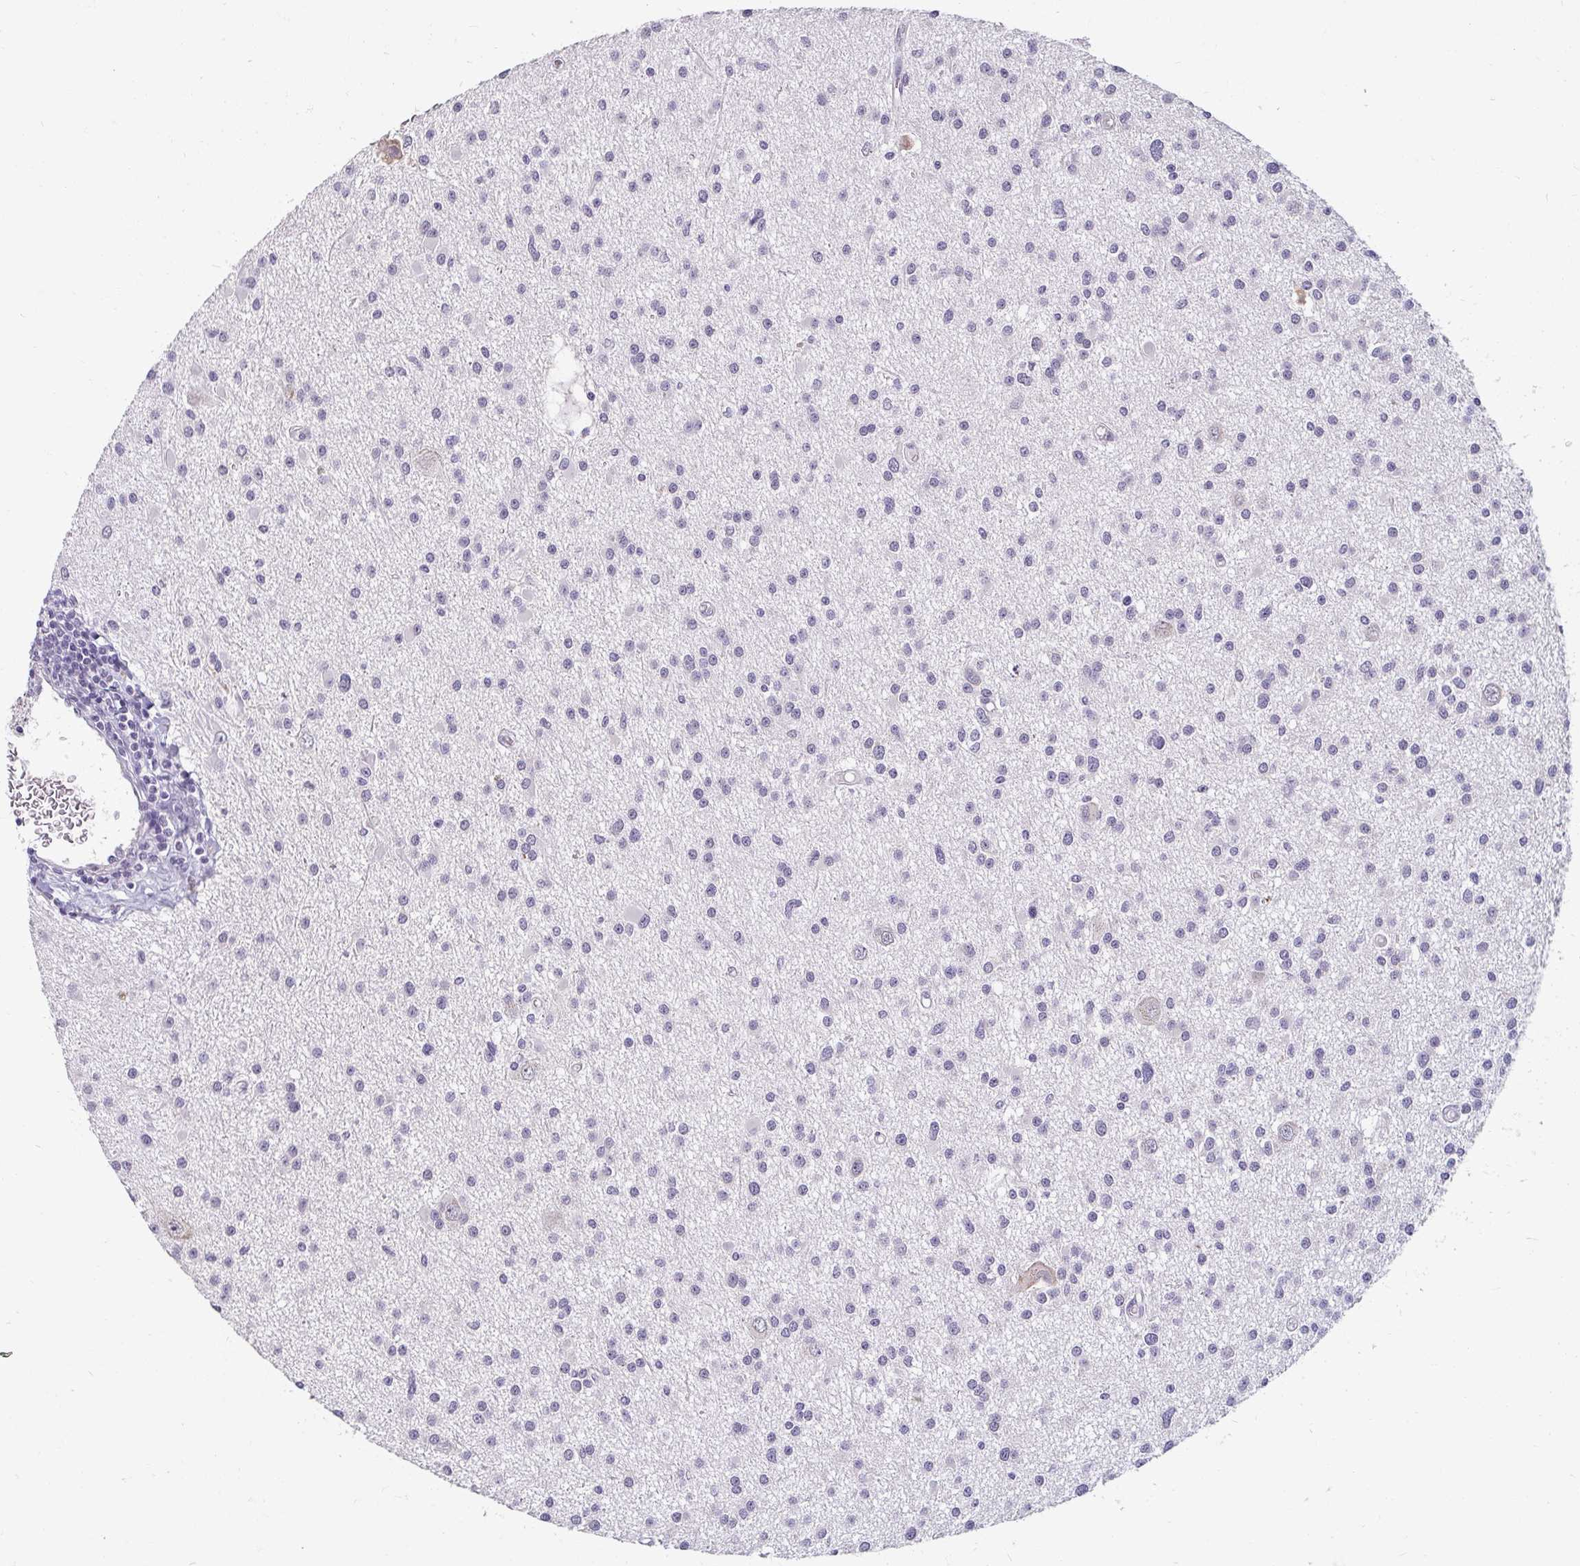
{"staining": {"intensity": "negative", "quantity": "none", "location": "none"}, "tissue": "glioma", "cell_type": "Tumor cells", "image_type": "cancer", "snomed": [{"axis": "morphology", "description": "Glioma, malignant, High grade"}, {"axis": "topography", "description": "Brain"}], "caption": "Immunohistochemical staining of malignant glioma (high-grade) demonstrates no significant staining in tumor cells.", "gene": "DDN", "patient": {"sex": "male", "age": 54}}